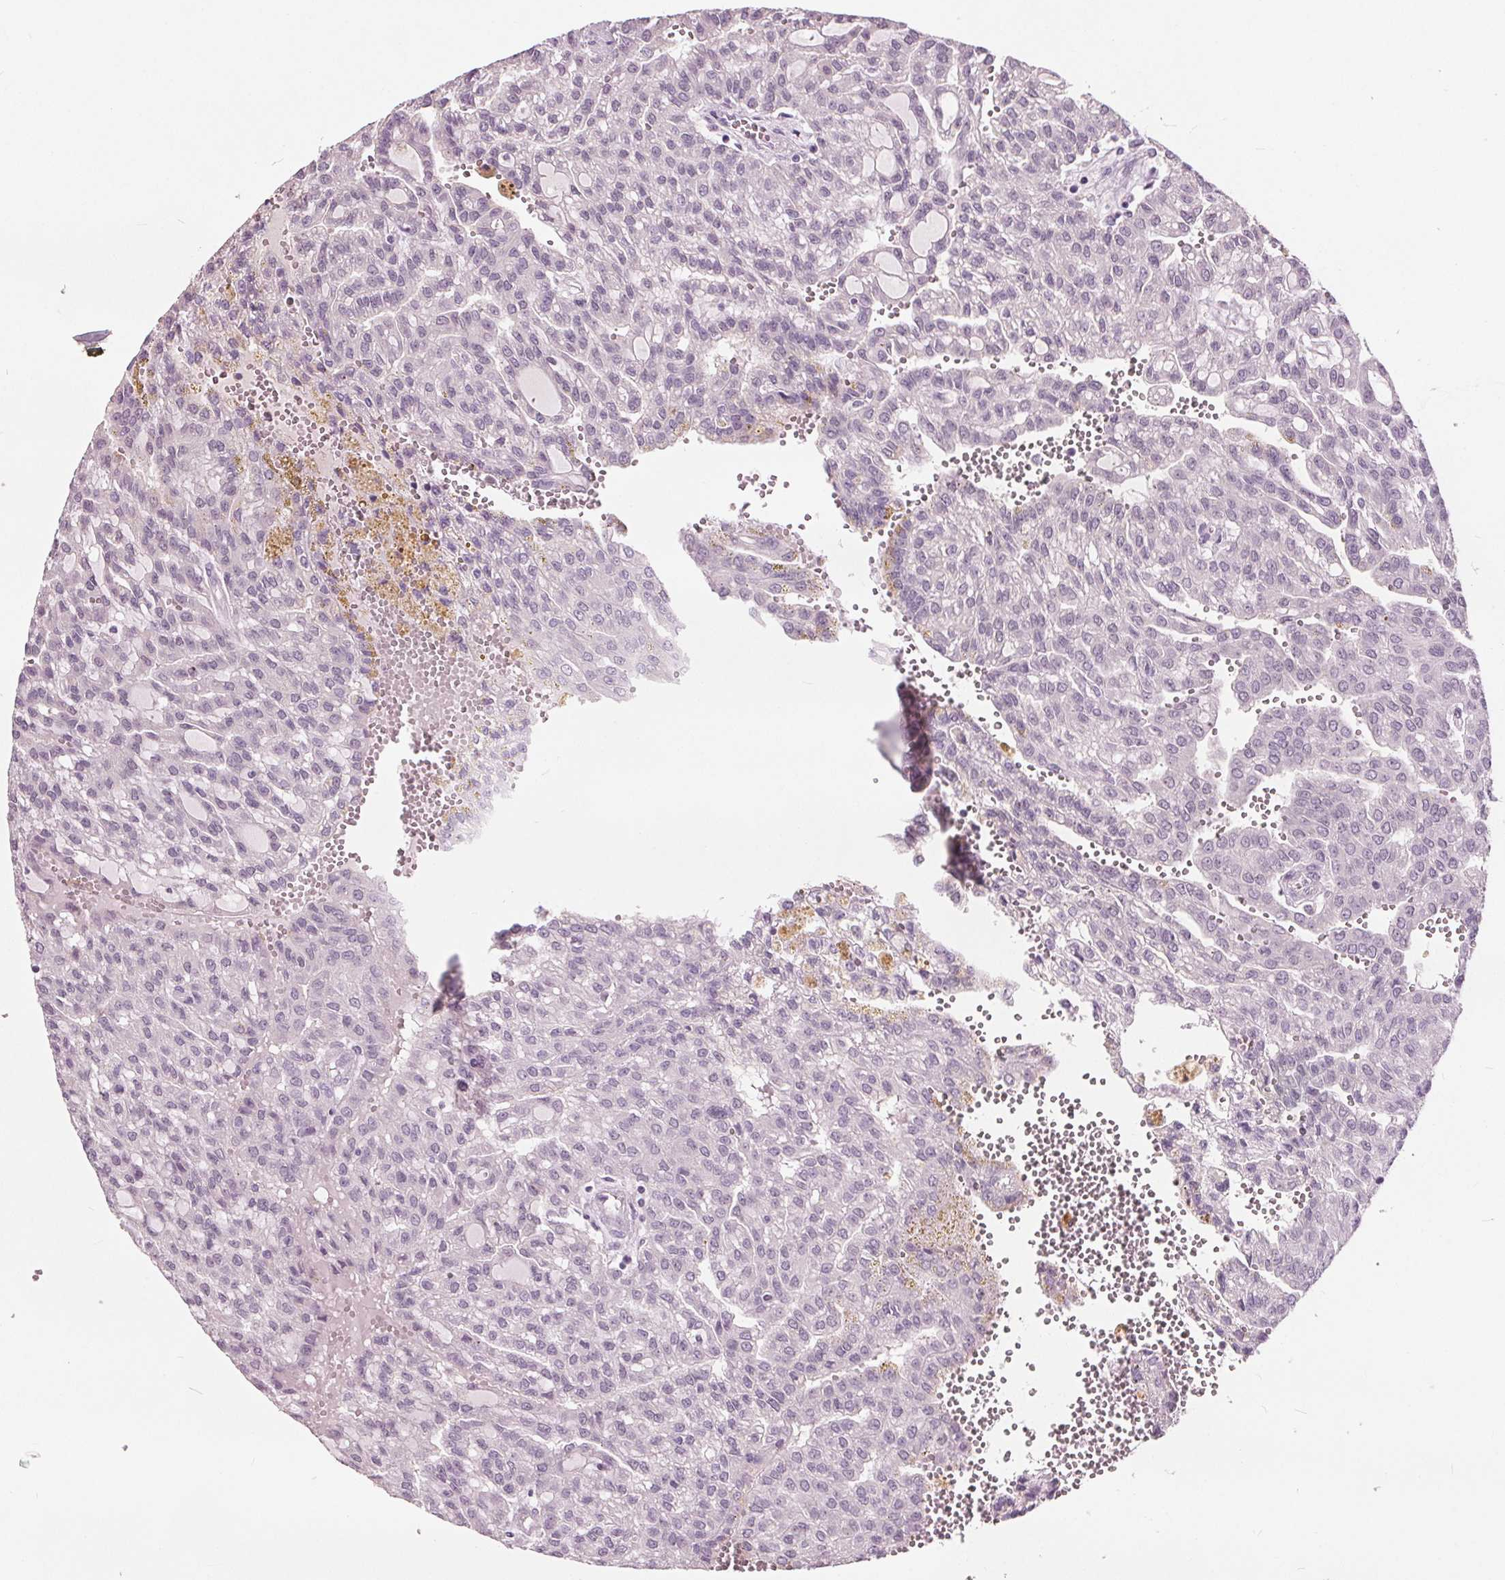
{"staining": {"intensity": "negative", "quantity": "none", "location": "none"}, "tissue": "renal cancer", "cell_type": "Tumor cells", "image_type": "cancer", "snomed": [{"axis": "morphology", "description": "Adenocarcinoma, NOS"}, {"axis": "topography", "description": "Kidney"}], "caption": "This is an immunohistochemistry (IHC) micrograph of renal cancer. There is no positivity in tumor cells.", "gene": "TKFC", "patient": {"sex": "male", "age": 63}}